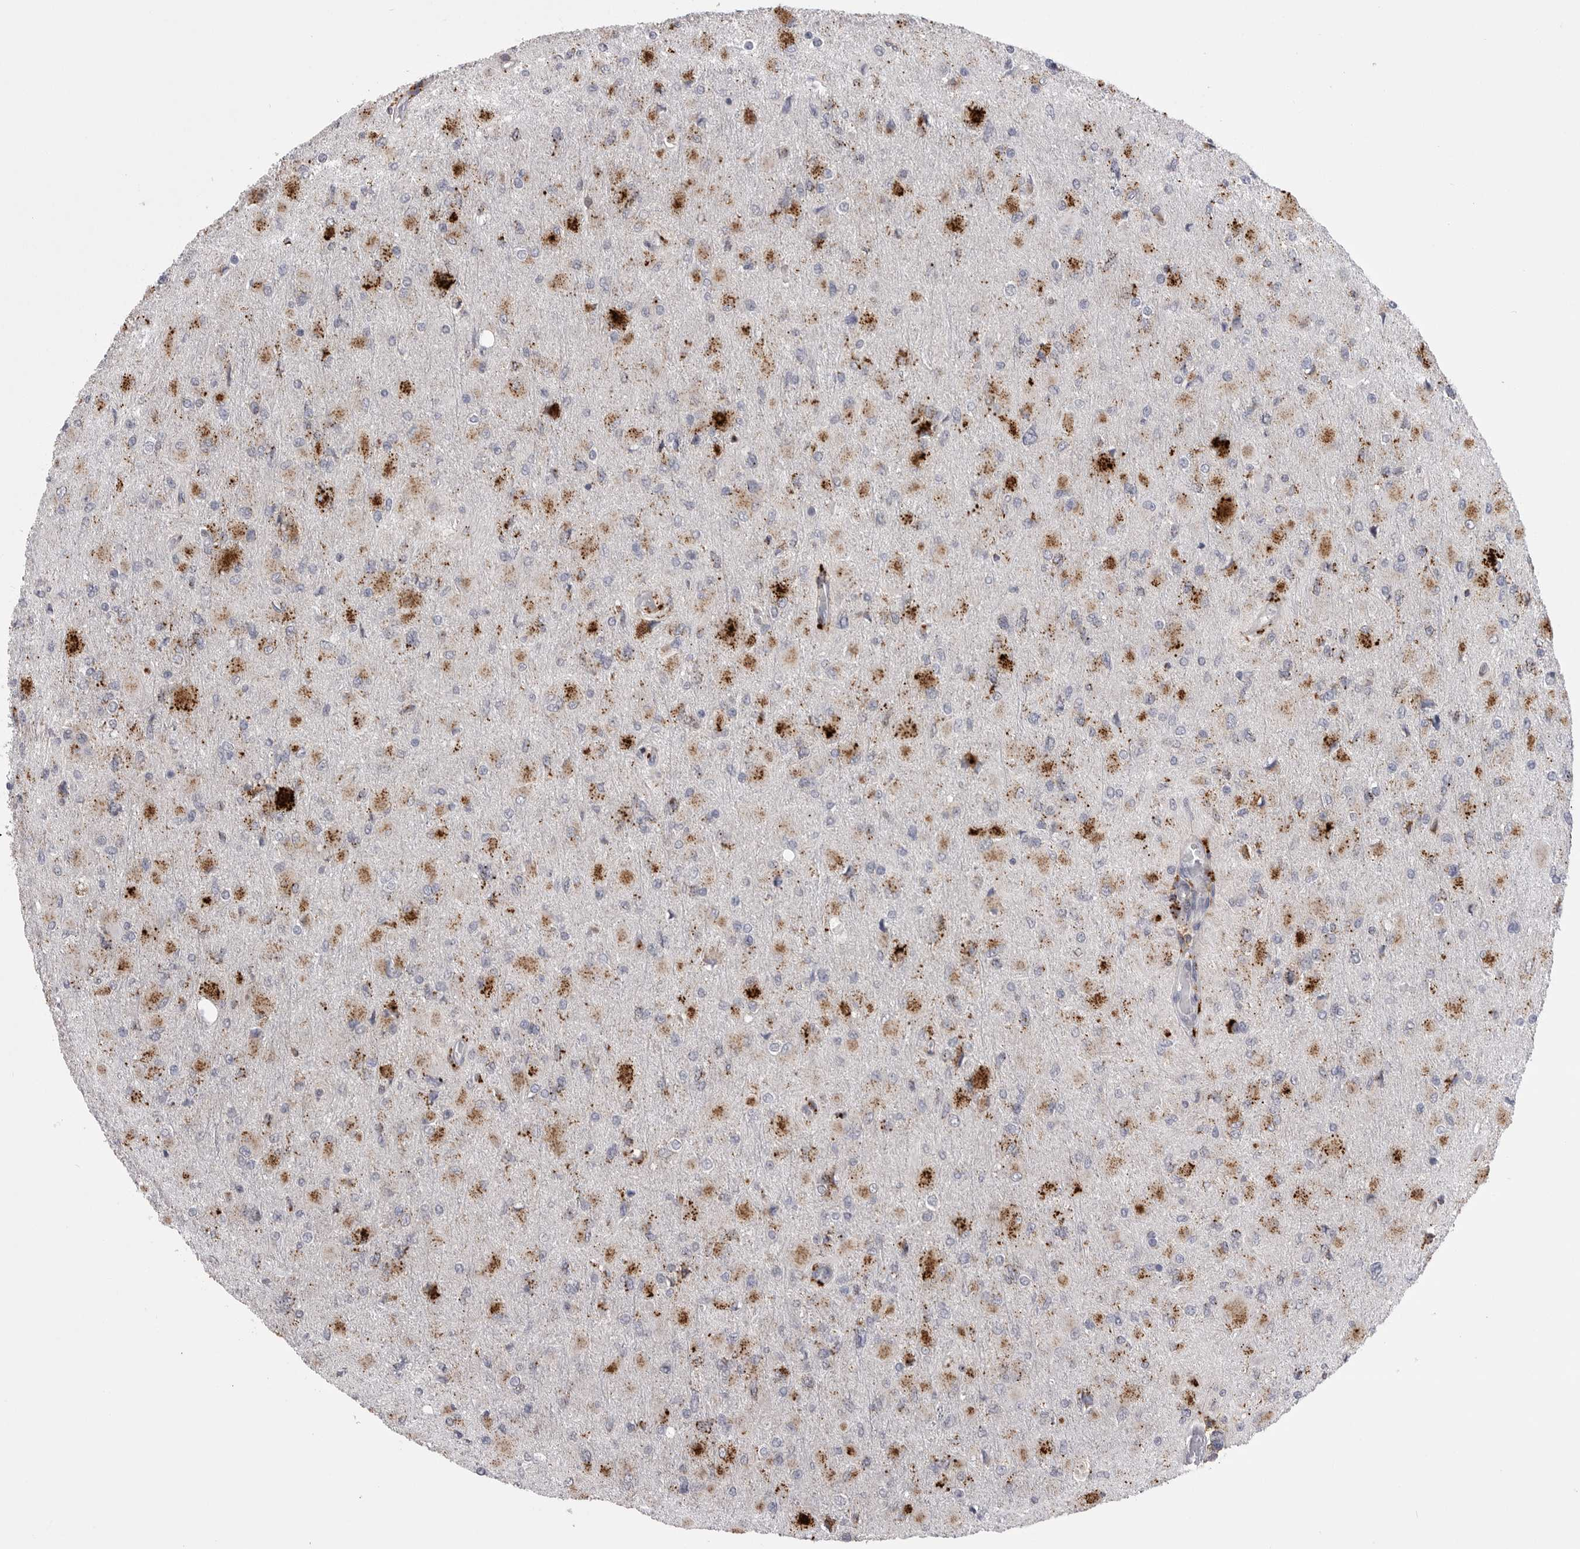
{"staining": {"intensity": "strong", "quantity": "25%-75%", "location": "cytoplasmic/membranous"}, "tissue": "glioma", "cell_type": "Tumor cells", "image_type": "cancer", "snomed": [{"axis": "morphology", "description": "Glioma, malignant, High grade"}, {"axis": "topography", "description": "Cerebral cortex"}], "caption": "A micrograph of malignant glioma (high-grade) stained for a protein demonstrates strong cytoplasmic/membranous brown staining in tumor cells. The protein of interest is stained brown, and the nuclei are stained in blue (DAB IHC with brightfield microscopy, high magnification).", "gene": "PSPN", "patient": {"sex": "female", "age": 36}}